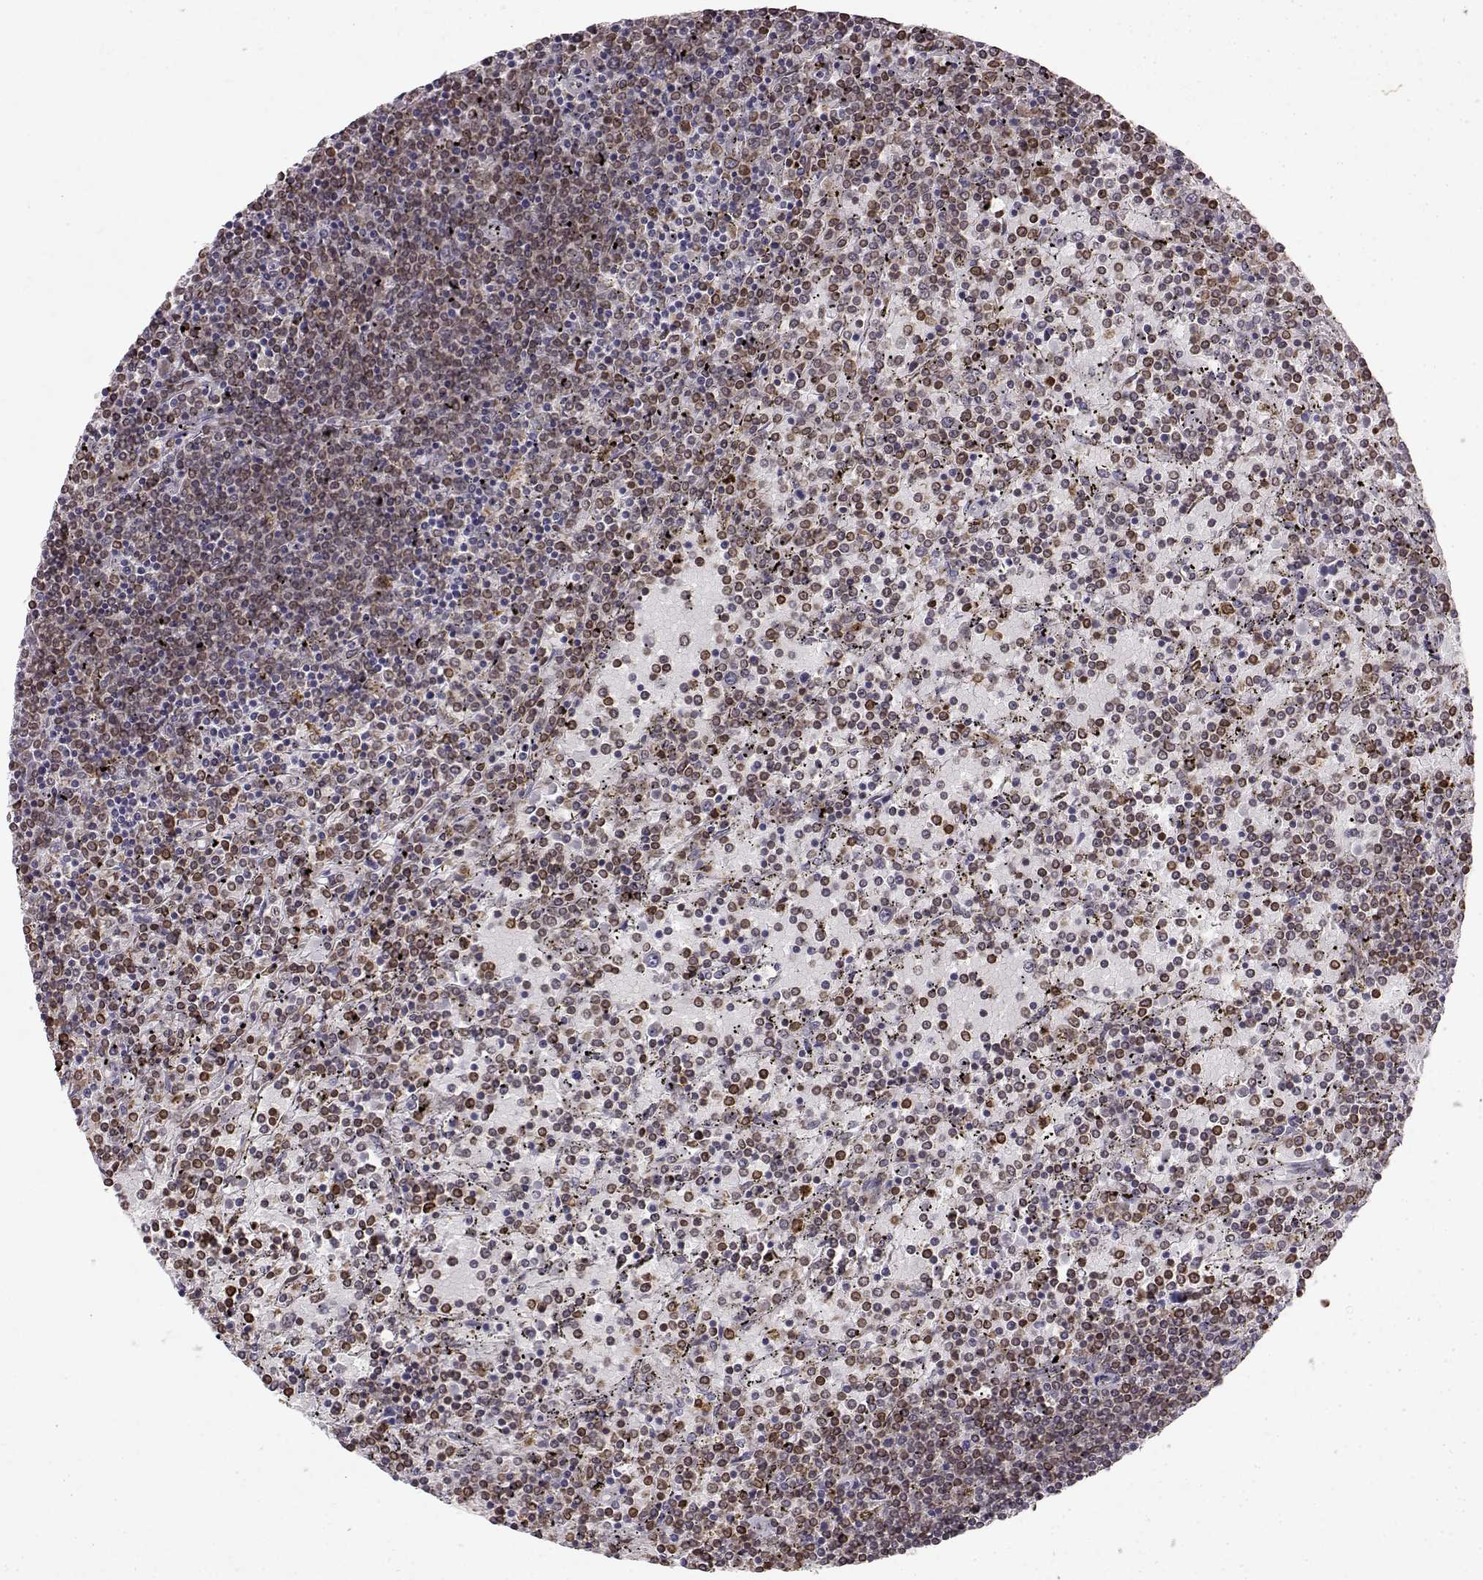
{"staining": {"intensity": "moderate", "quantity": ">75%", "location": "cytoplasmic/membranous"}, "tissue": "lymphoma", "cell_type": "Tumor cells", "image_type": "cancer", "snomed": [{"axis": "morphology", "description": "Malignant lymphoma, non-Hodgkin's type, Low grade"}, {"axis": "topography", "description": "Spleen"}], "caption": "This is an image of immunohistochemistry staining of lymphoma, which shows moderate staining in the cytoplasmic/membranous of tumor cells.", "gene": "SPAG17", "patient": {"sex": "female", "age": 77}}